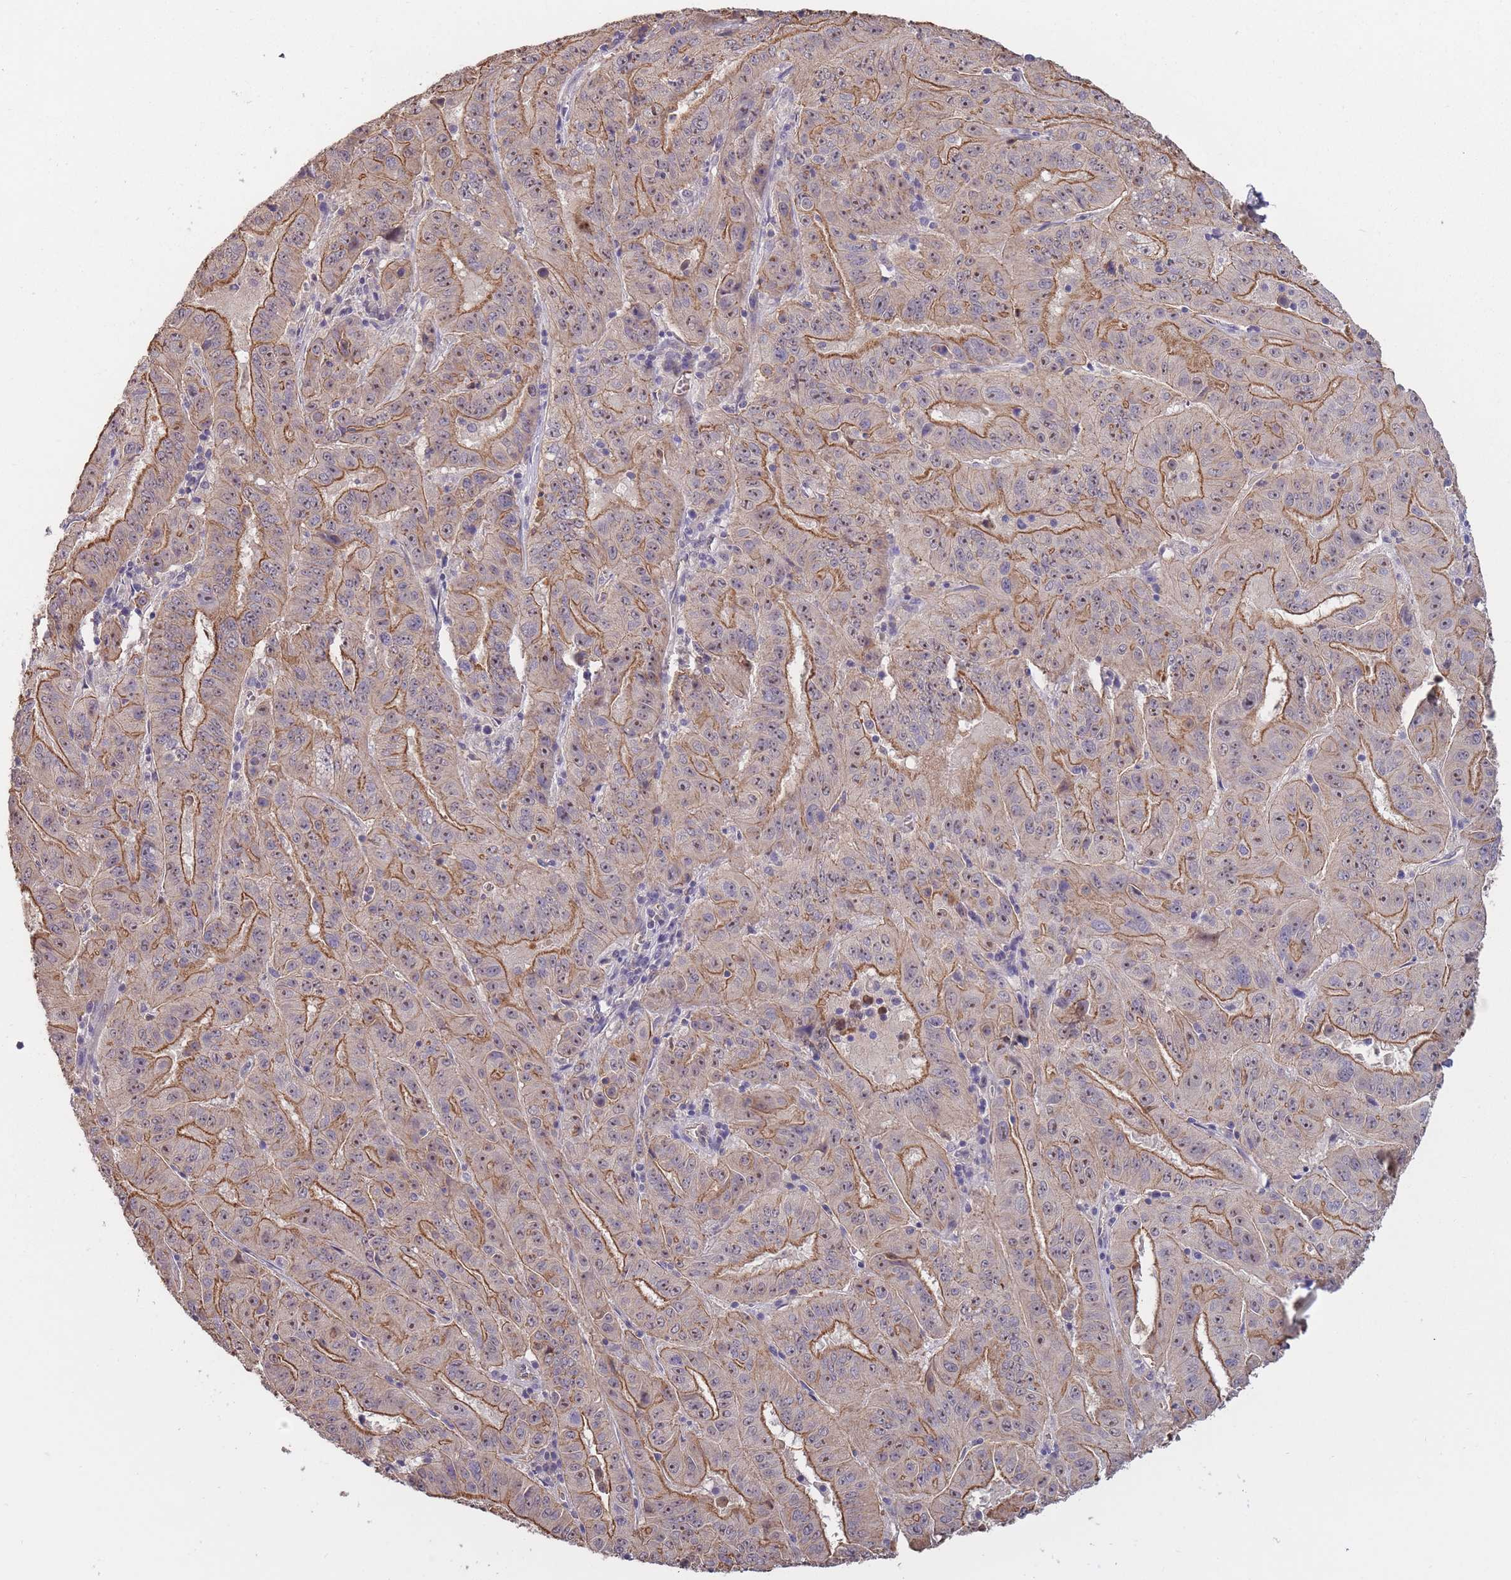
{"staining": {"intensity": "moderate", "quantity": "25%-75%", "location": "cytoplasmic/membranous,nuclear"}, "tissue": "pancreatic cancer", "cell_type": "Tumor cells", "image_type": "cancer", "snomed": [{"axis": "morphology", "description": "Adenocarcinoma, NOS"}, {"axis": "topography", "description": "Pancreas"}], "caption": "Protein analysis of pancreatic cancer tissue displays moderate cytoplasmic/membranous and nuclear staining in approximately 25%-75% of tumor cells.", "gene": "KIAA1755", "patient": {"sex": "male", "age": 63}}